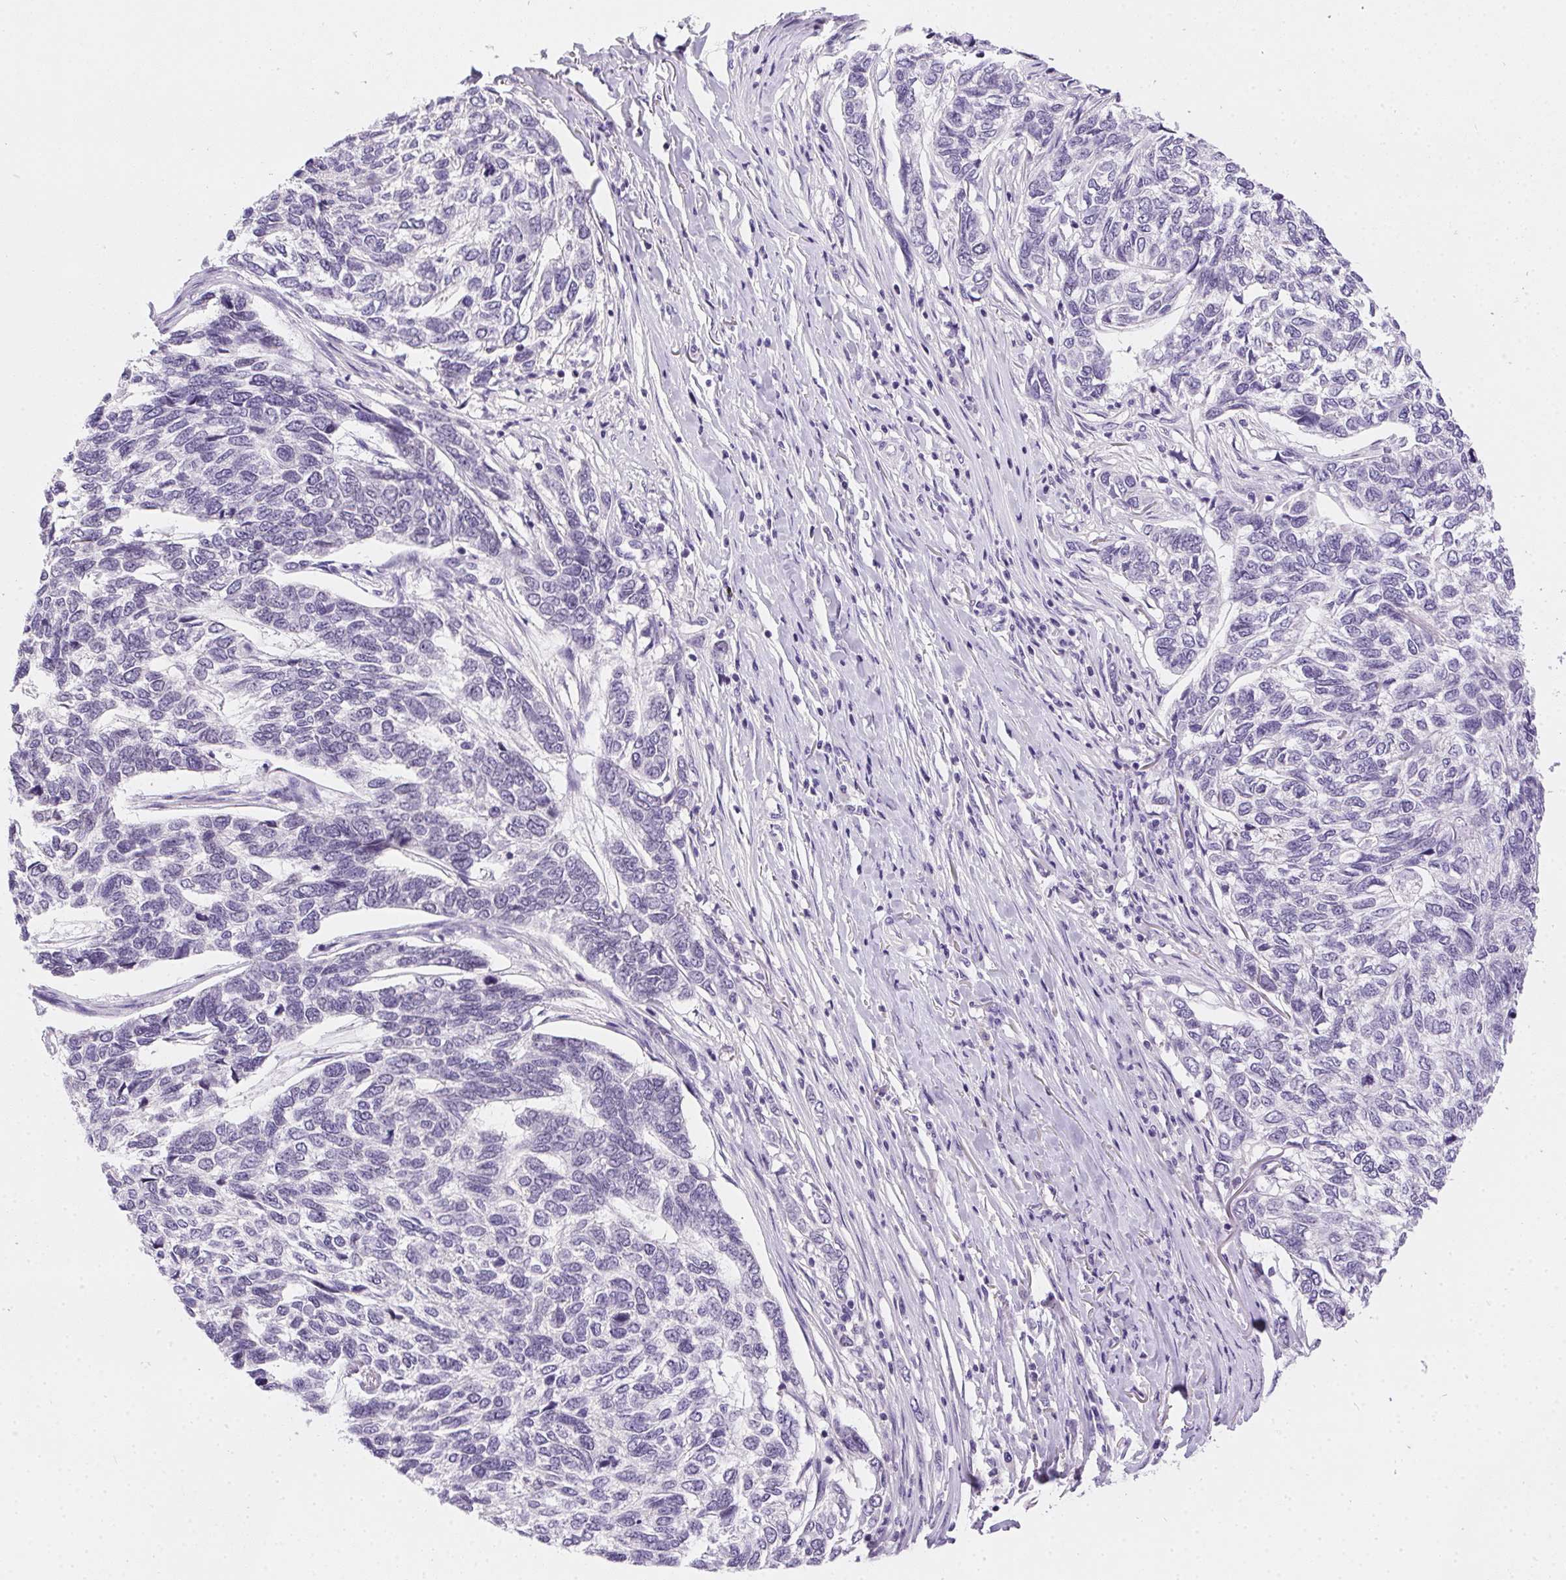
{"staining": {"intensity": "negative", "quantity": "none", "location": "none"}, "tissue": "skin cancer", "cell_type": "Tumor cells", "image_type": "cancer", "snomed": [{"axis": "morphology", "description": "Basal cell carcinoma"}, {"axis": "topography", "description": "Skin"}], "caption": "The image displays no staining of tumor cells in basal cell carcinoma (skin).", "gene": "SSTR4", "patient": {"sex": "female", "age": 65}}